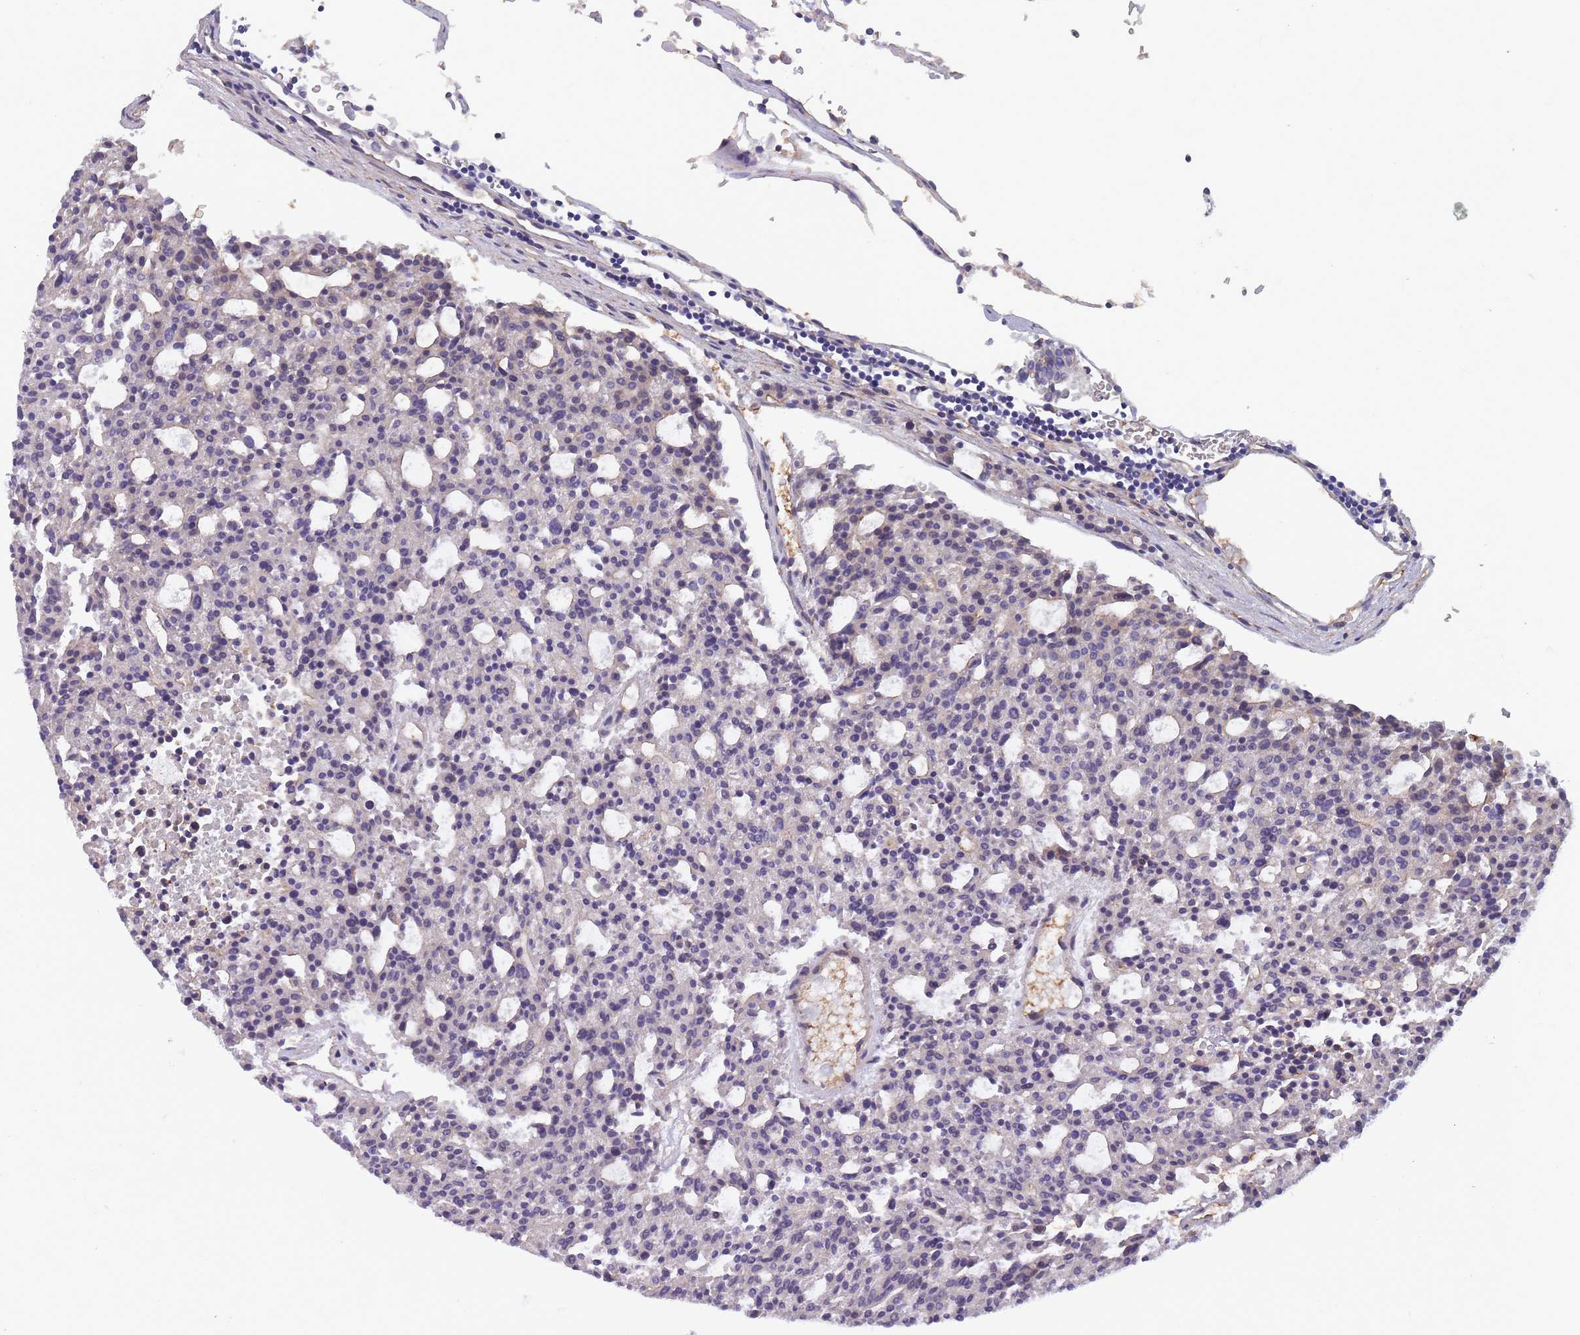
{"staining": {"intensity": "negative", "quantity": "none", "location": "none"}, "tissue": "carcinoid", "cell_type": "Tumor cells", "image_type": "cancer", "snomed": [{"axis": "morphology", "description": "Carcinoid, malignant, NOS"}, {"axis": "topography", "description": "Pancreas"}], "caption": "Human carcinoid (malignant) stained for a protein using immunohistochemistry demonstrates no positivity in tumor cells.", "gene": "FAM83F", "patient": {"sex": "female", "age": 54}}